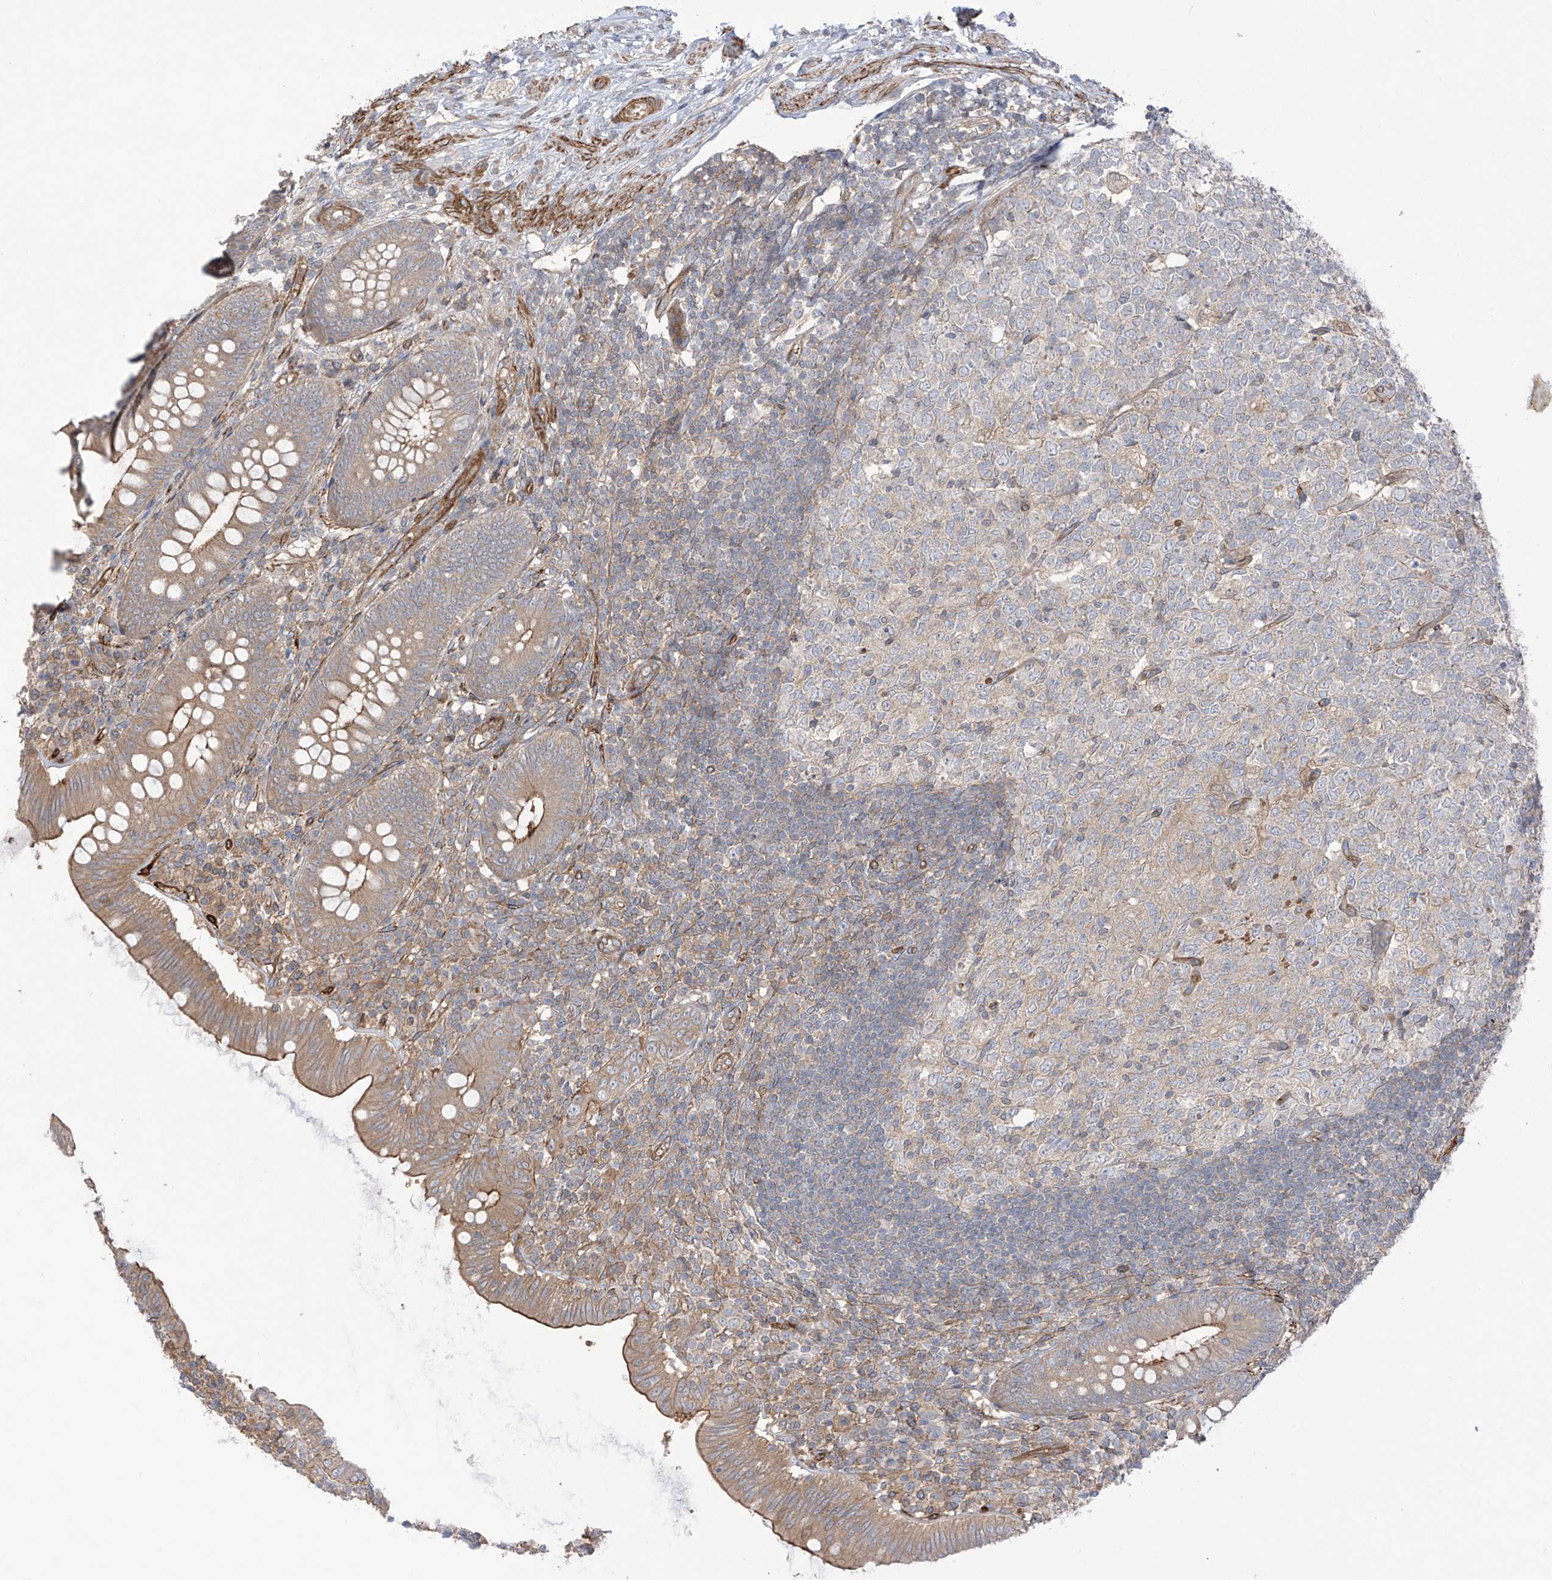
{"staining": {"intensity": "moderate", "quantity": "25%-75%", "location": "cytoplasmic/membranous"}, "tissue": "appendix", "cell_type": "Glandular cells", "image_type": "normal", "snomed": [{"axis": "morphology", "description": "Normal tissue, NOS"}, {"axis": "topography", "description": "Appendix"}], "caption": "Moderate cytoplasmic/membranous expression for a protein is identified in approximately 25%-75% of glandular cells of unremarkable appendix using IHC.", "gene": "TRMU", "patient": {"sex": "male", "age": 14}}